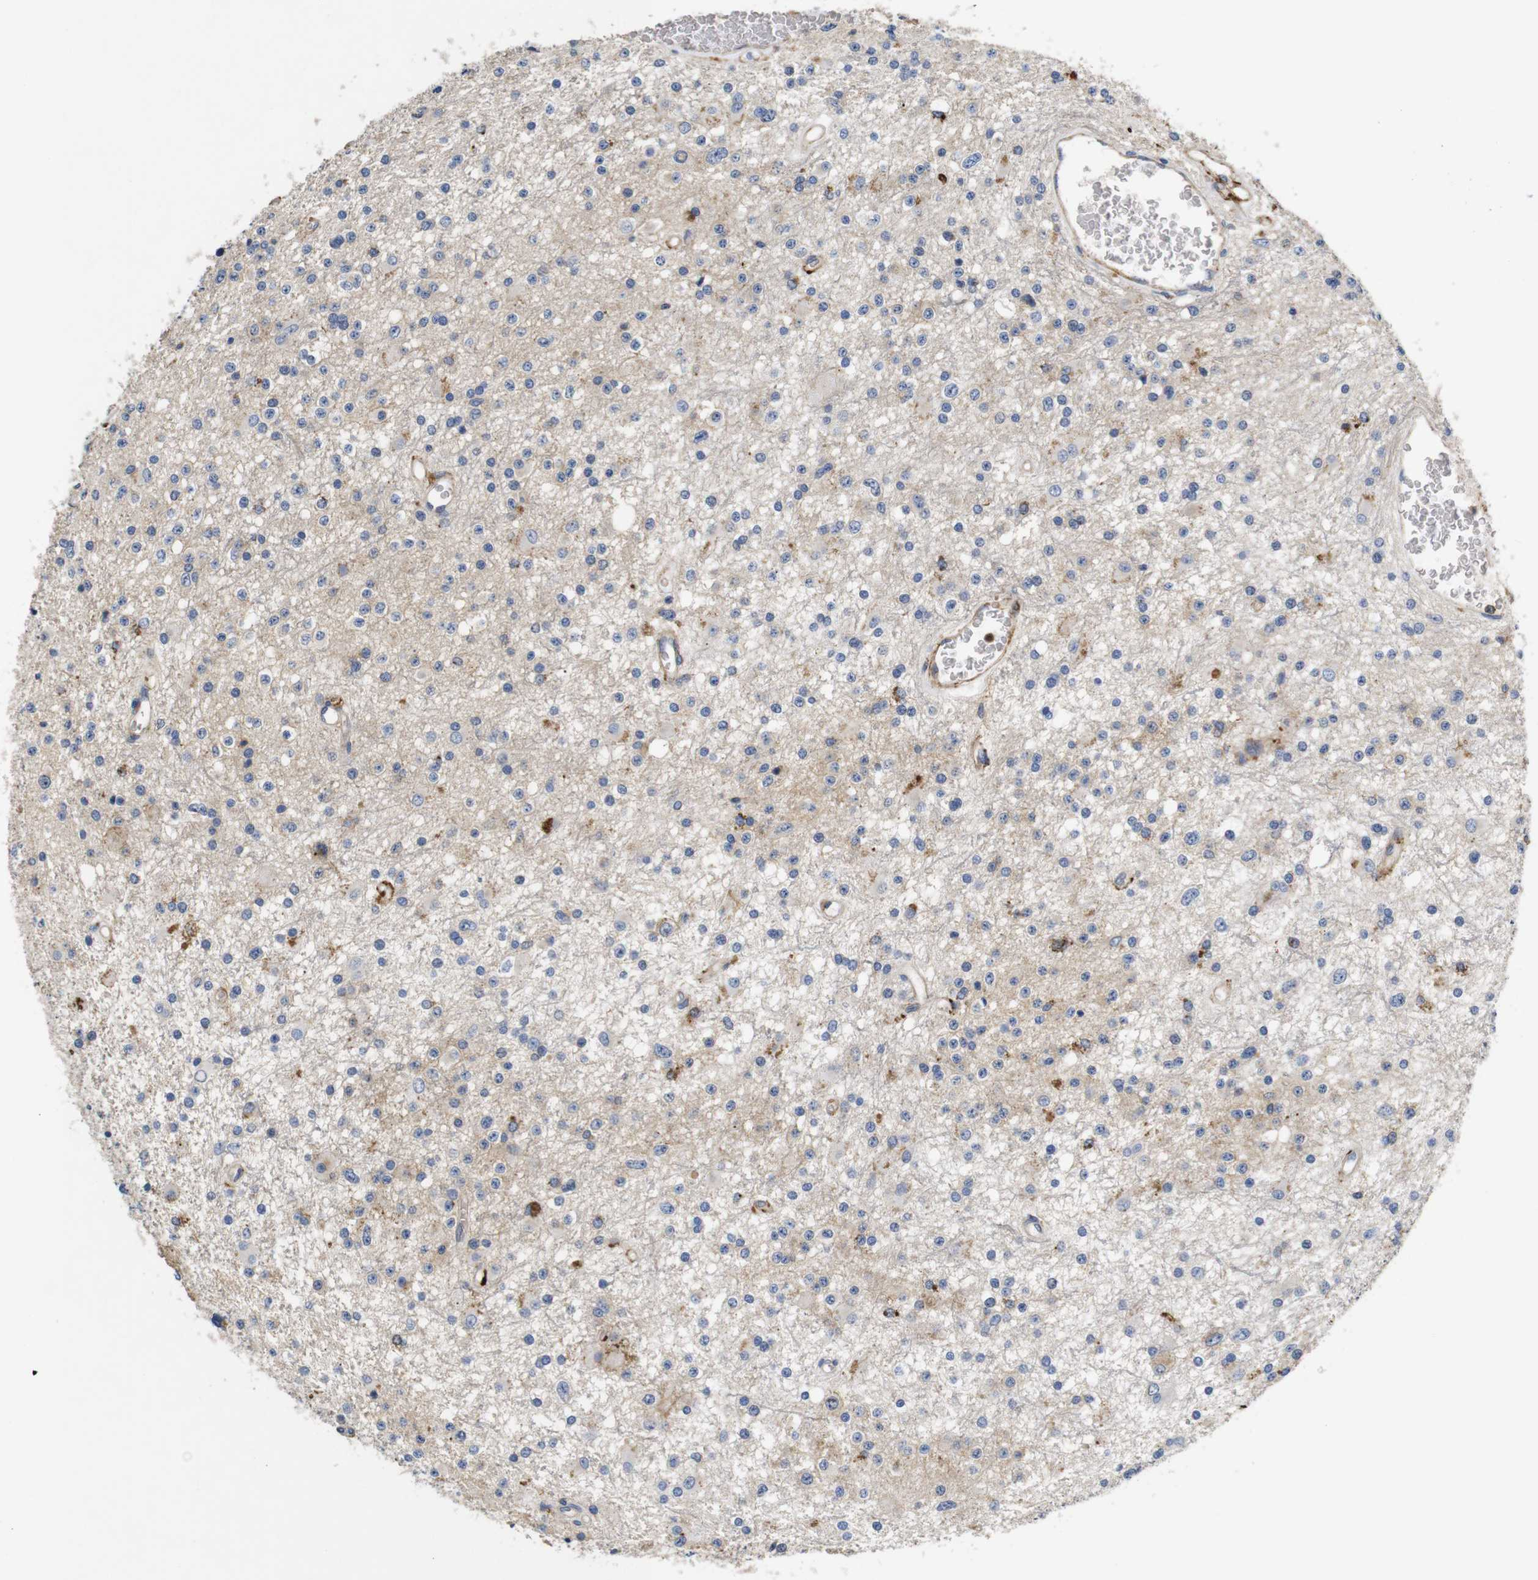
{"staining": {"intensity": "negative", "quantity": "none", "location": "none"}, "tissue": "glioma", "cell_type": "Tumor cells", "image_type": "cancer", "snomed": [{"axis": "morphology", "description": "Glioma, malignant, Low grade"}, {"axis": "topography", "description": "Brain"}], "caption": "Glioma was stained to show a protein in brown. There is no significant staining in tumor cells. The staining was performed using DAB to visualize the protein expression in brown, while the nuclei were stained in blue with hematoxylin (Magnification: 20x).", "gene": "SDCBP", "patient": {"sex": "male", "age": 58}}